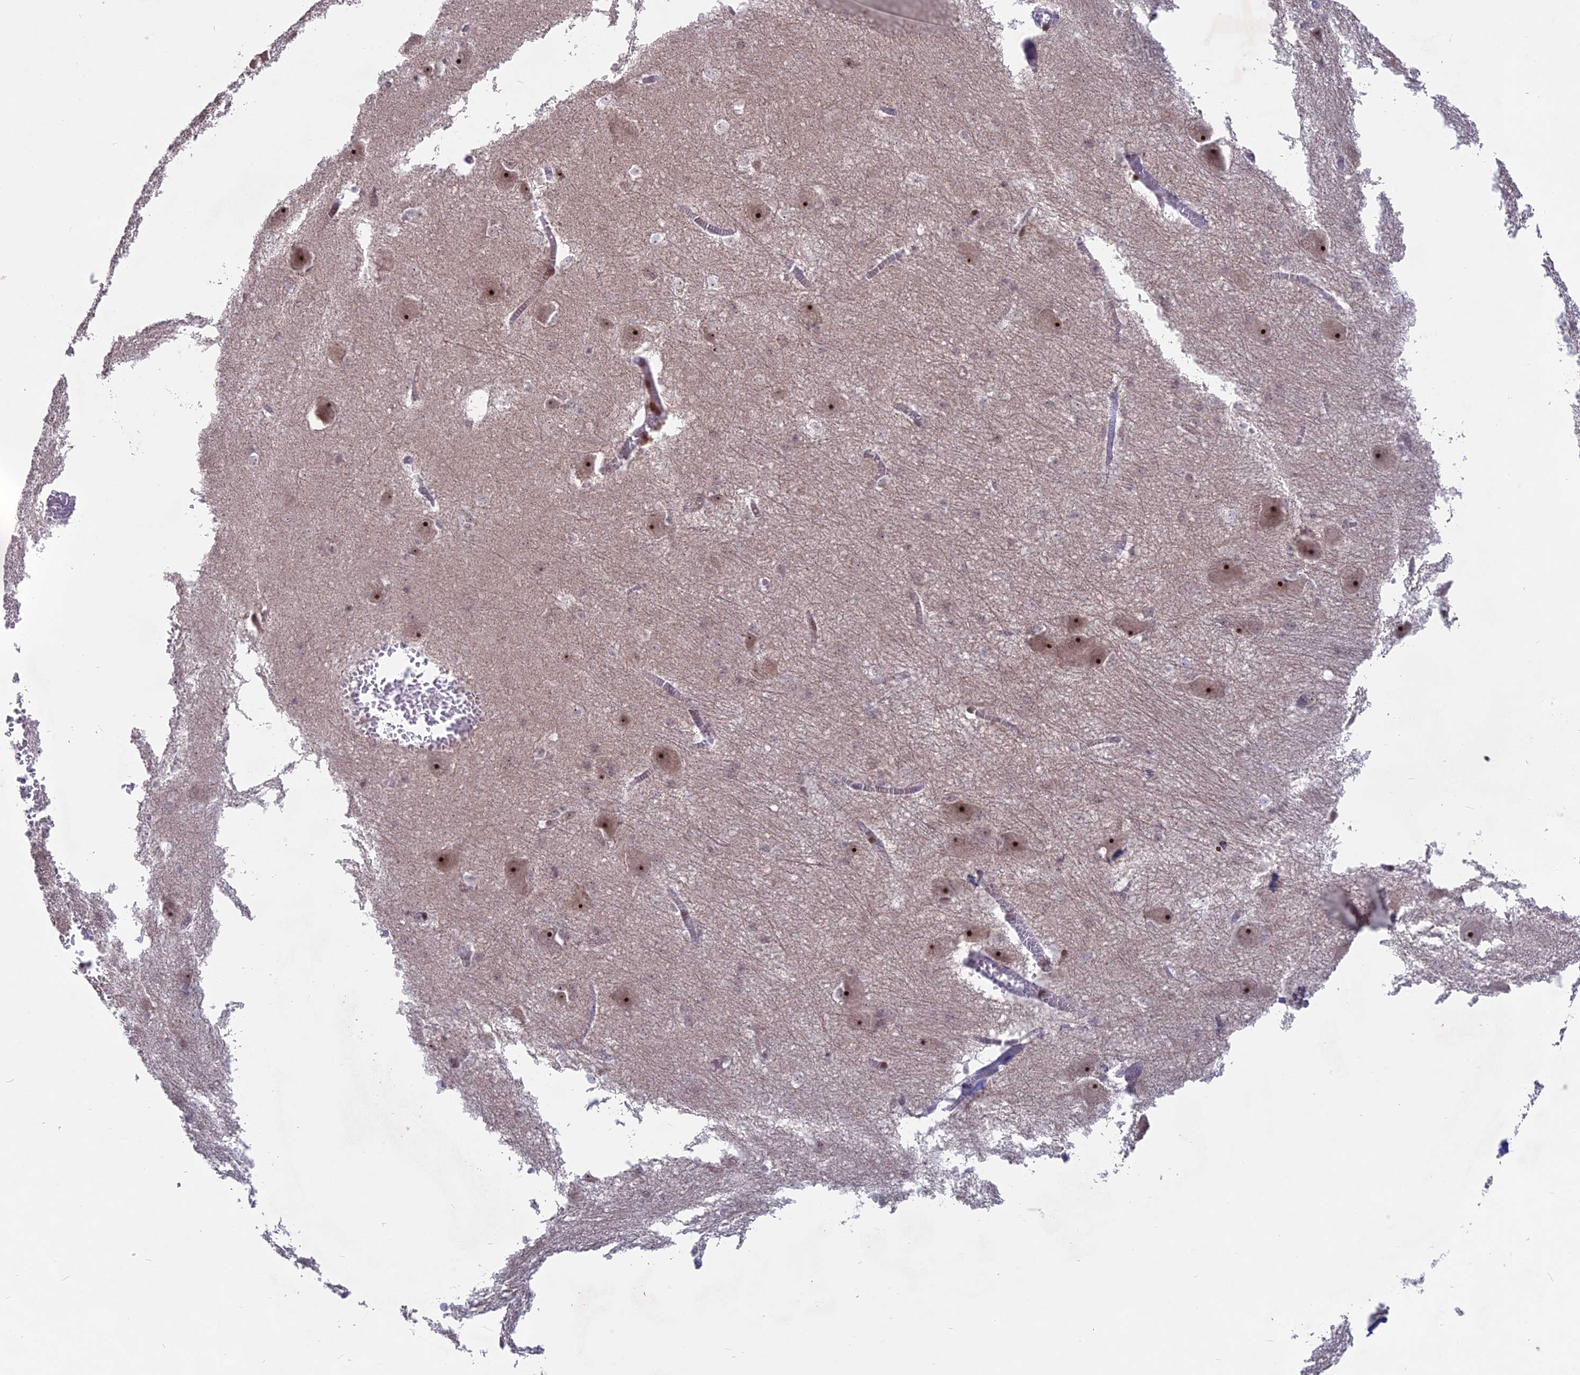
{"staining": {"intensity": "weak", "quantity": "<25%", "location": "nuclear"}, "tissue": "caudate", "cell_type": "Glial cells", "image_type": "normal", "snomed": [{"axis": "morphology", "description": "Normal tissue, NOS"}, {"axis": "topography", "description": "Lateral ventricle wall"}], "caption": "Protein analysis of unremarkable caudate displays no significant expression in glial cells. (IHC, brightfield microscopy, high magnification).", "gene": "FAM131A", "patient": {"sex": "male", "age": 37}}